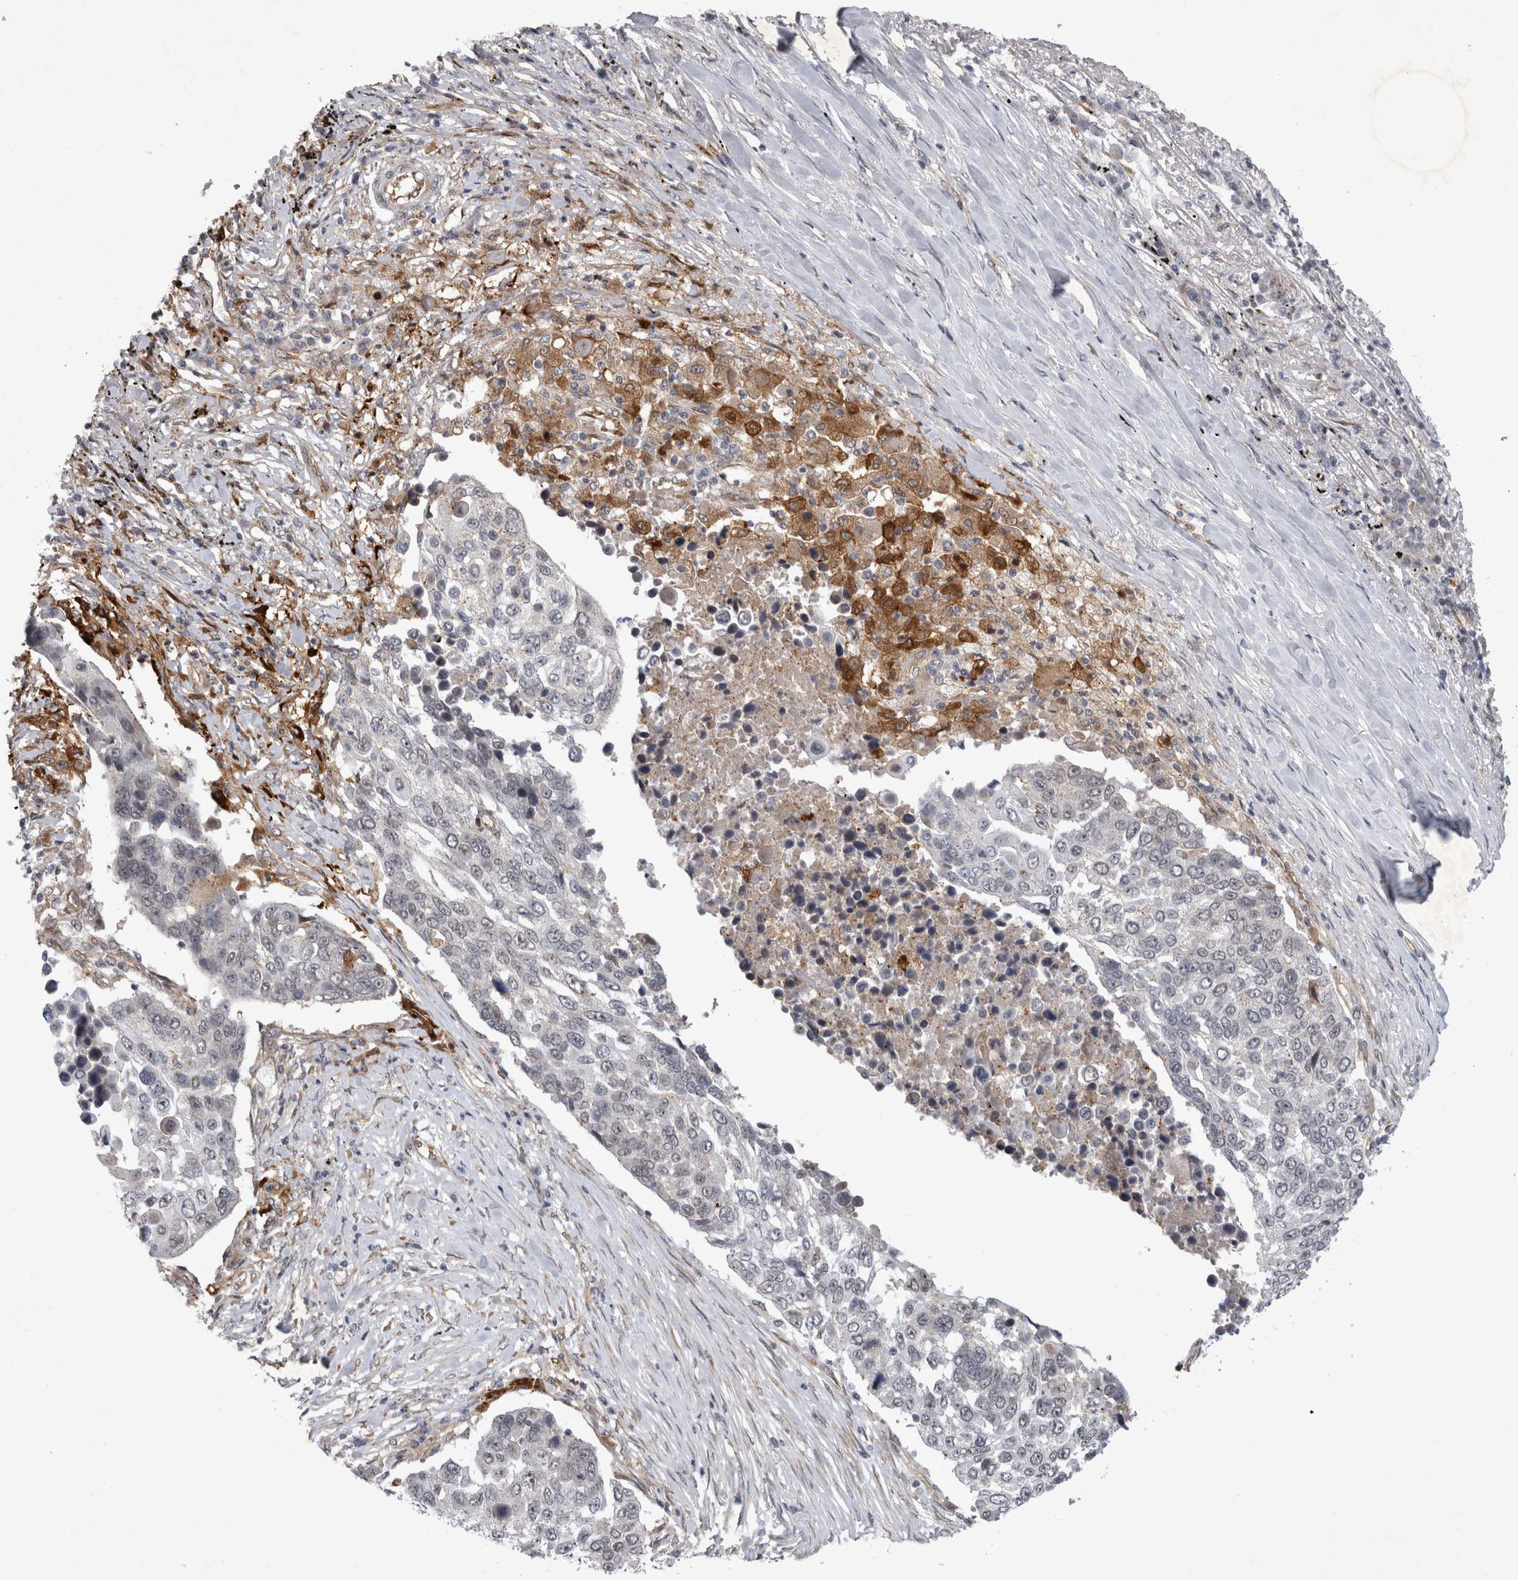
{"staining": {"intensity": "negative", "quantity": "none", "location": "none"}, "tissue": "lung cancer", "cell_type": "Tumor cells", "image_type": "cancer", "snomed": [{"axis": "morphology", "description": "Squamous cell carcinoma, NOS"}, {"axis": "topography", "description": "Lung"}], "caption": "The image shows no significant staining in tumor cells of squamous cell carcinoma (lung). Brightfield microscopy of immunohistochemistry (IHC) stained with DAB (brown) and hematoxylin (blue), captured at high magnification.", "gene": "PARP11", "patient": {"sex": "male", "age": 66}}